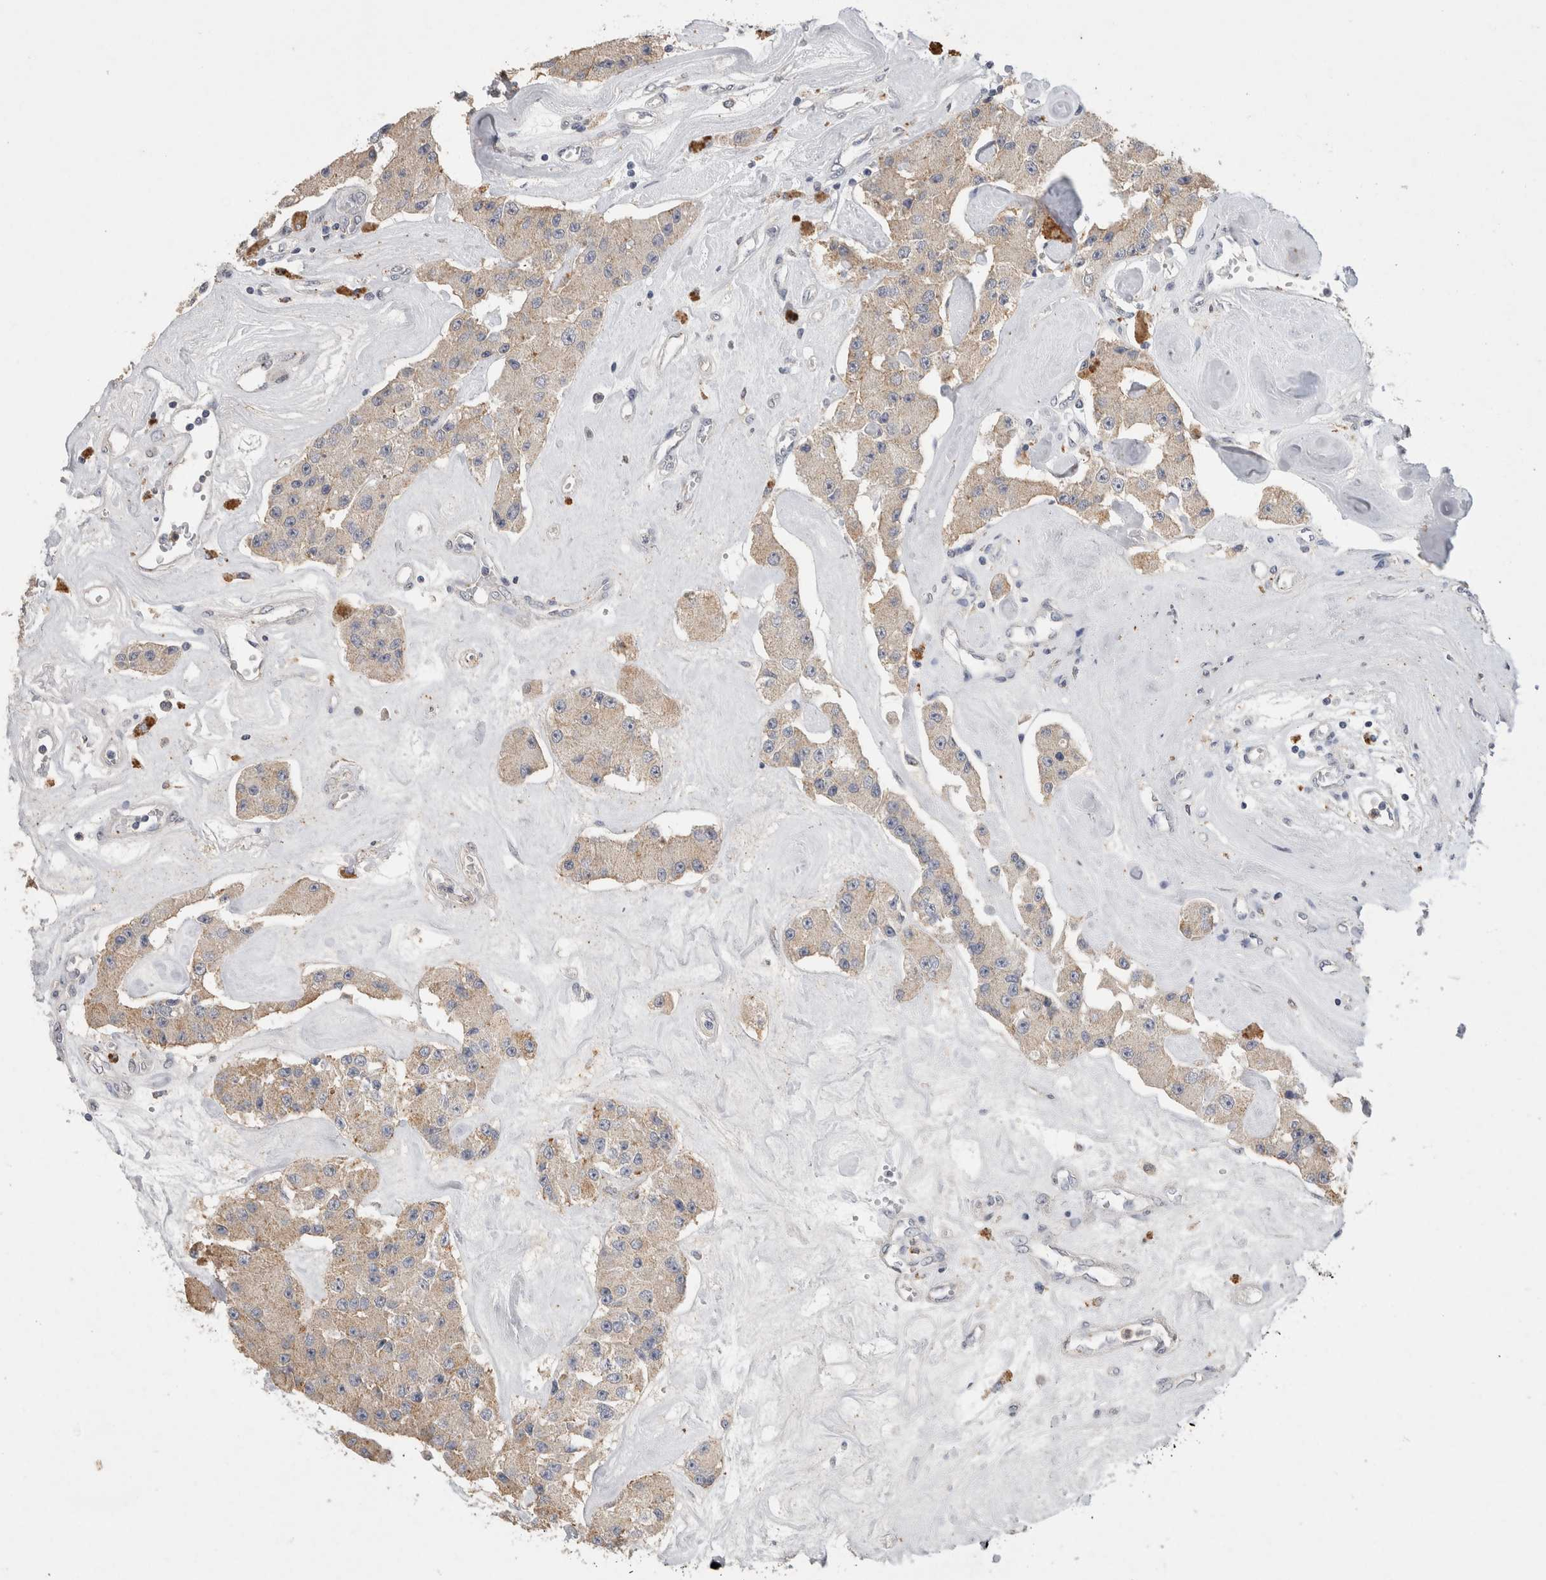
{"staining": {"intensity": "weak", "quantity": "<25%", "location": "cytoplasmic/membranous"}, "tissue": "carcinoid", "cell_type": "Tumor cells", "image_type": "cancer", "snomed": [{"axis": "morphology", "description": "Carcinoid, malignant, NOS"}, {"axis": "topography", "description": "Pancreas"}], "caption": "This is an IHC histopathology image of human malignant carcinoid. There is no expression in tumor cells.", "gene": "CNTFR", "patient": {"sex": "male", "age": 41}}